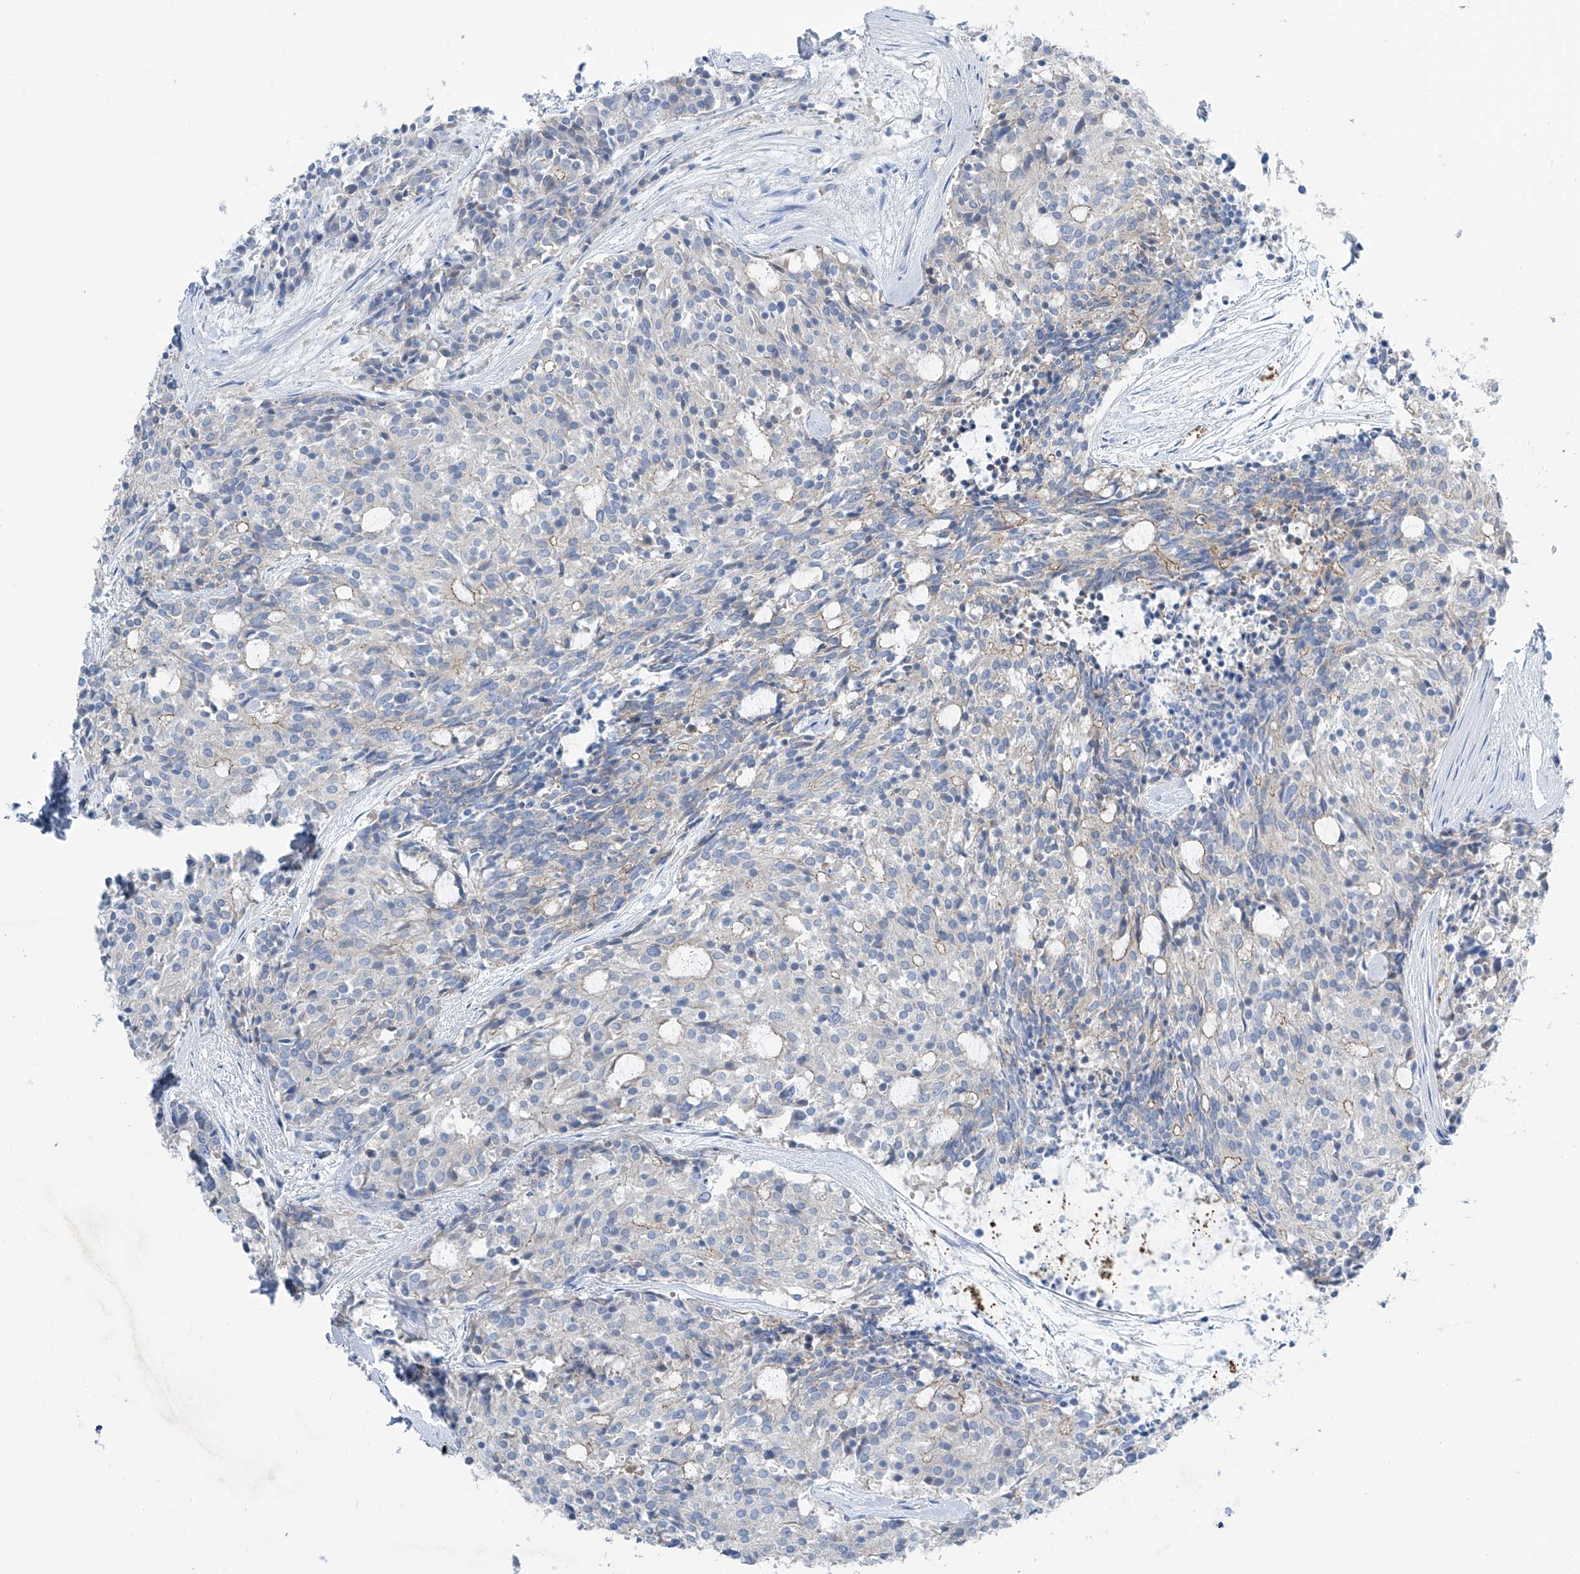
{"staining": {"intensity": "weak", "quantity": "<25%", "location": "cytoplasmic/membranous"}, "tissue": "carcinoid", "cell_type": "Tumor cells", "image_type": "cancer", "snomed": [{"axis": "morphology", "description": "Carcinoid, malignant, NOS"}, {"axis": "topography", "description": "Pancreas"}], "caption": "High power microscopy photomicrograph of an immunohistochemistry micrograph of carcinoid, revealing no significant staining in tumor cells.", "gene": "MAGI1", "patient": {"sex": "female", "age": 54}}